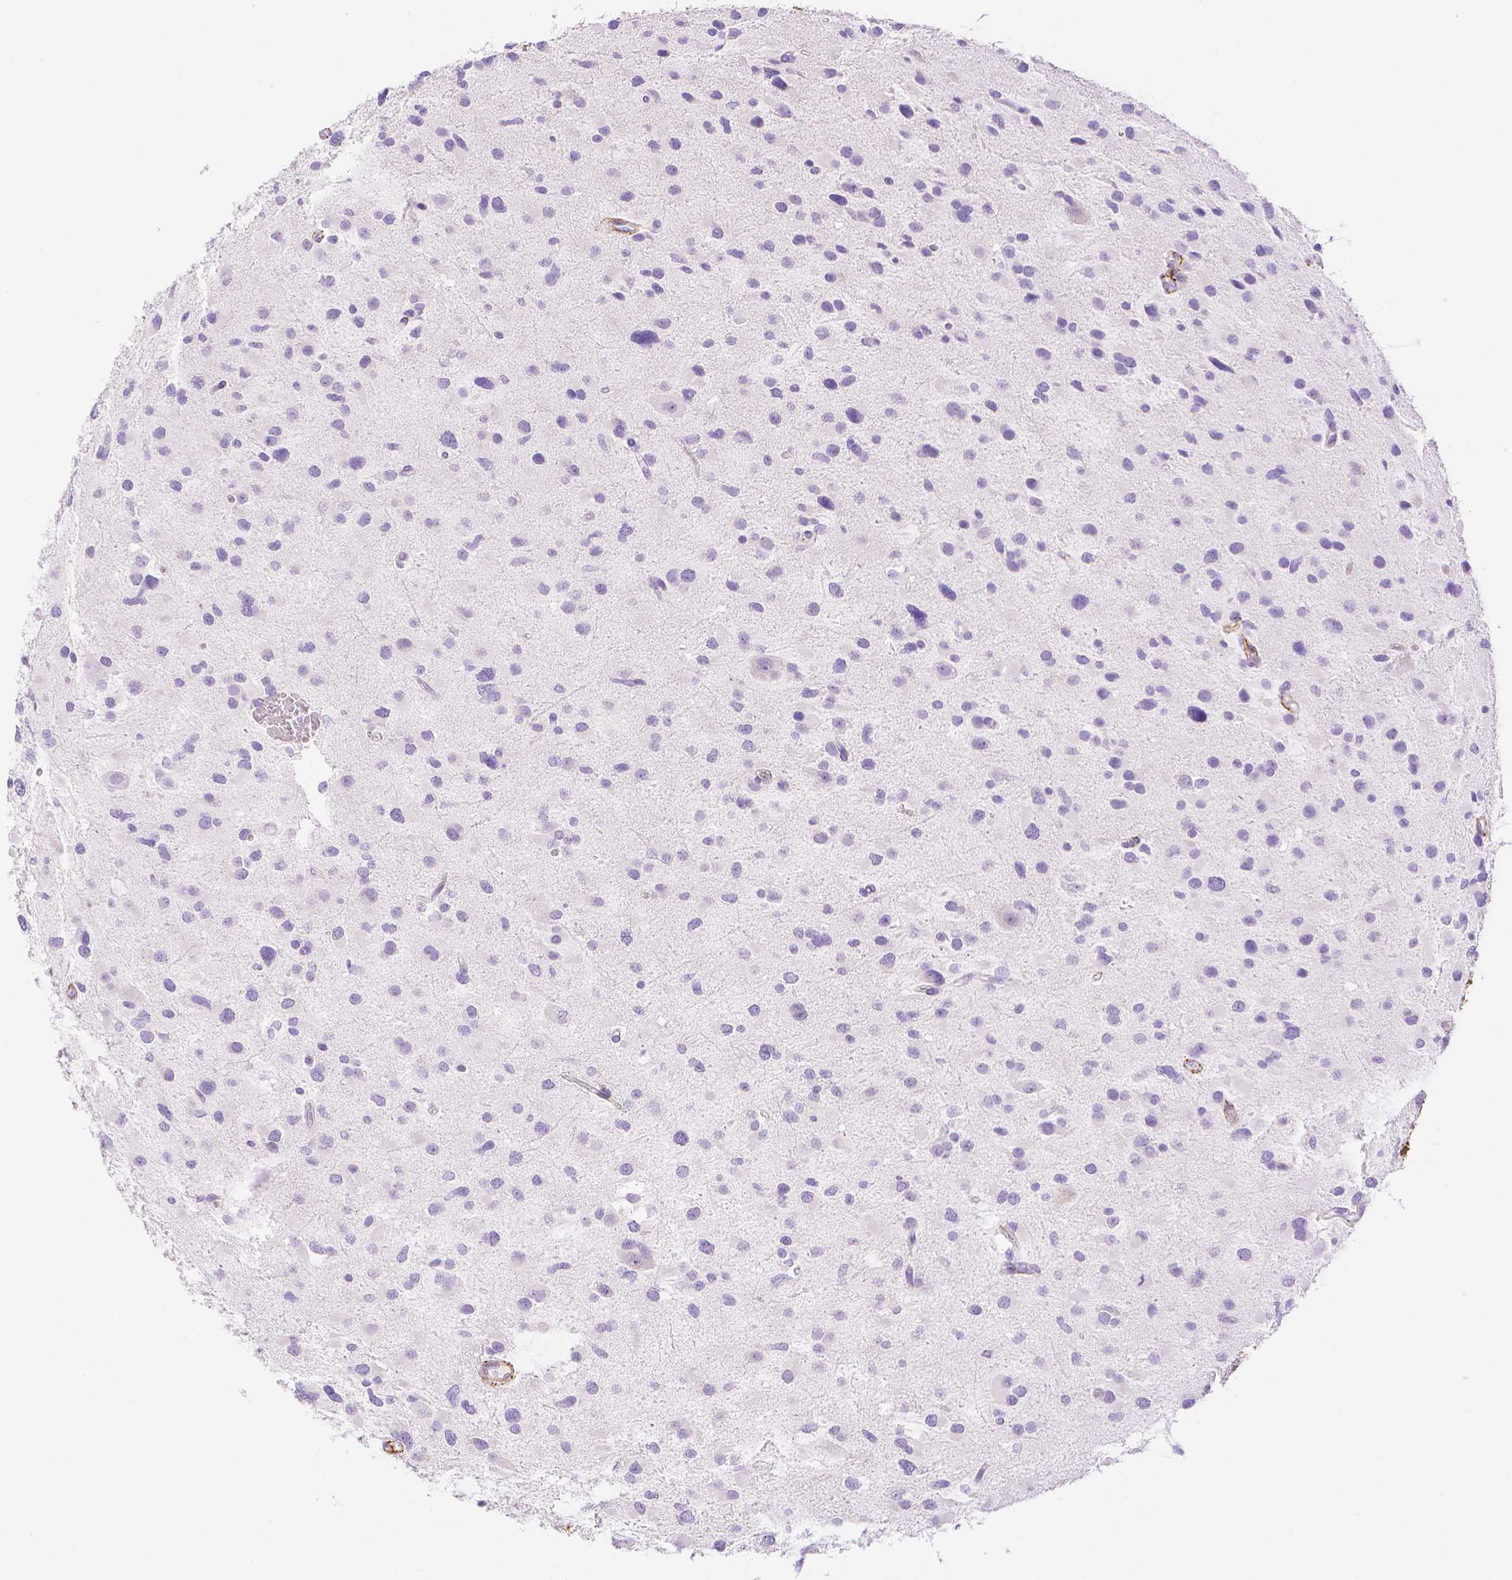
{"staining": {"intensity": "negative", "quantity": "none", "location": "none"}, "tissue": "glioma", "cell_type": "Tumor cells", "image_type": "cancer", "snomed": [{"axis": "morphology", "description": "Glioma, malignant, Low grade"}, {"axis": "topography", "description": "Brain"}], "caption": "This is an immunohistochemistry photomicrograph of human malignant glioma (low-grade). There is no positivity in tumor cells.", "gene": "FBN1", "patient": {"sex": "female", "age": 32}}